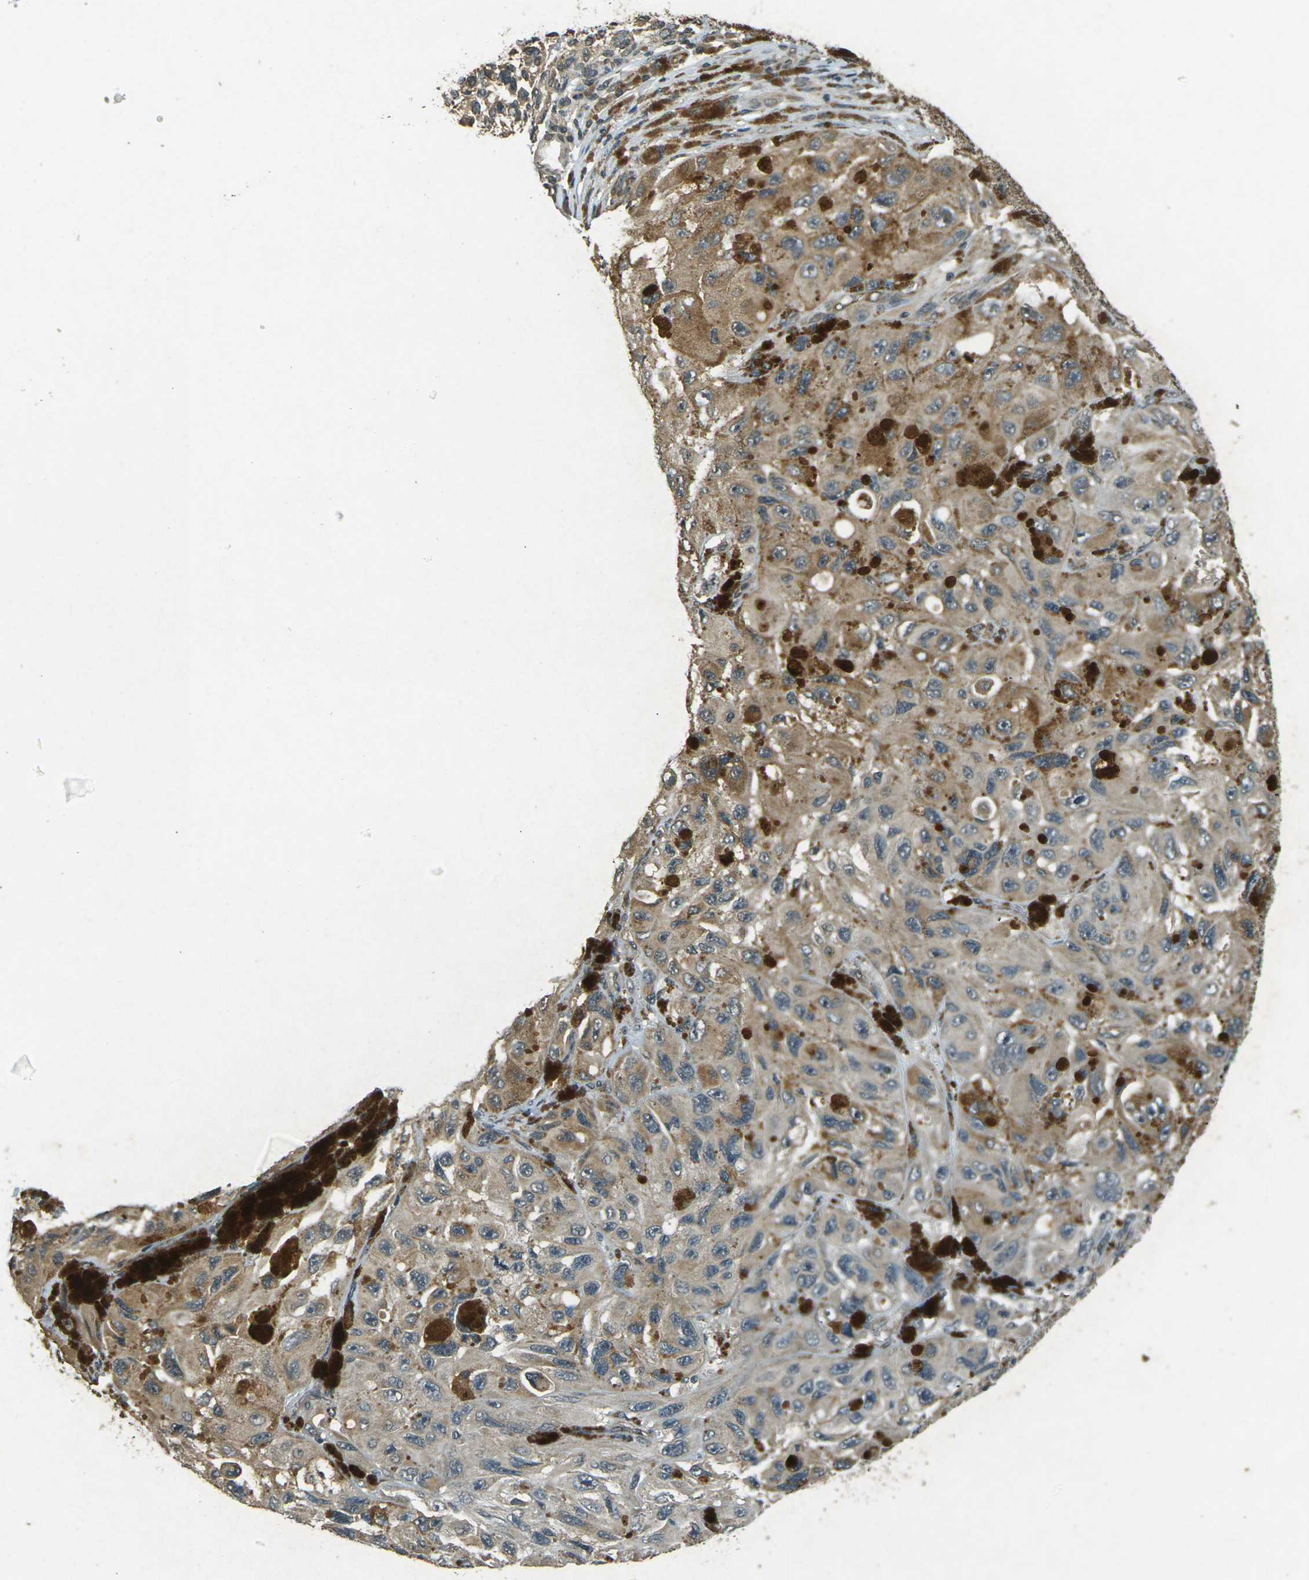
{"staining": {"intensity": "weak", "quantity": ">75%", "location": "cytoplasmic/membranous"}, "tissue": "melanoma", "cell_type": "Tumor cells", "image_type": "cancer", "snomed": [{"axis": "morphology", "description": "Malignant melanoma, NOS"}, {"axis": "topography", "description": "Skin"}], "caption": "This histopathology image exhibits immunohistochemistry staining of human malignant melanoma, with low weak cytoplasmic/membranous expression in approximately >75% of tumor cells.", "gene": "PDE2A", "patient": {"sex": "female", "age": 73}}